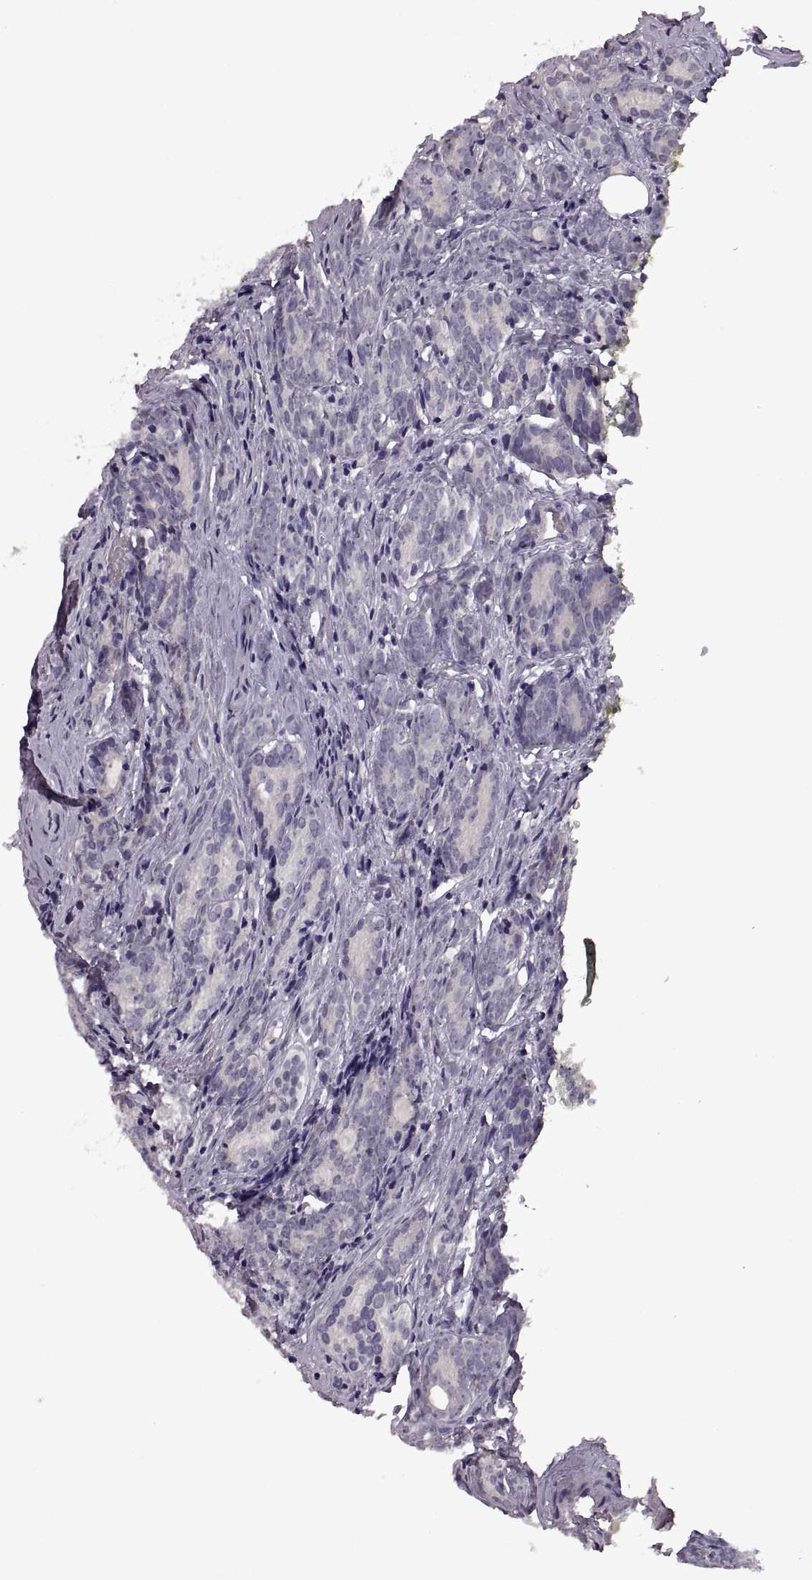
{"staining": {"intensity": "negative", "quantity": "none", "location": "none"}, "tissue": "prostate cancer", "cell_type": "Tumor cells", "image_type": "cancer", "snomed": [{"axis": "morphology", "description": "Adenocarcinoma, NOS"}, {"axis": "topography", "description": "Prostate"}], "caption": "Immunohistochemistry (IHC) of prostate cancer (adenocarcinoma) reveals no expression in tumor cells.", "gene": "C10orf62", "patient": {"sex": "male", "age": 71}}